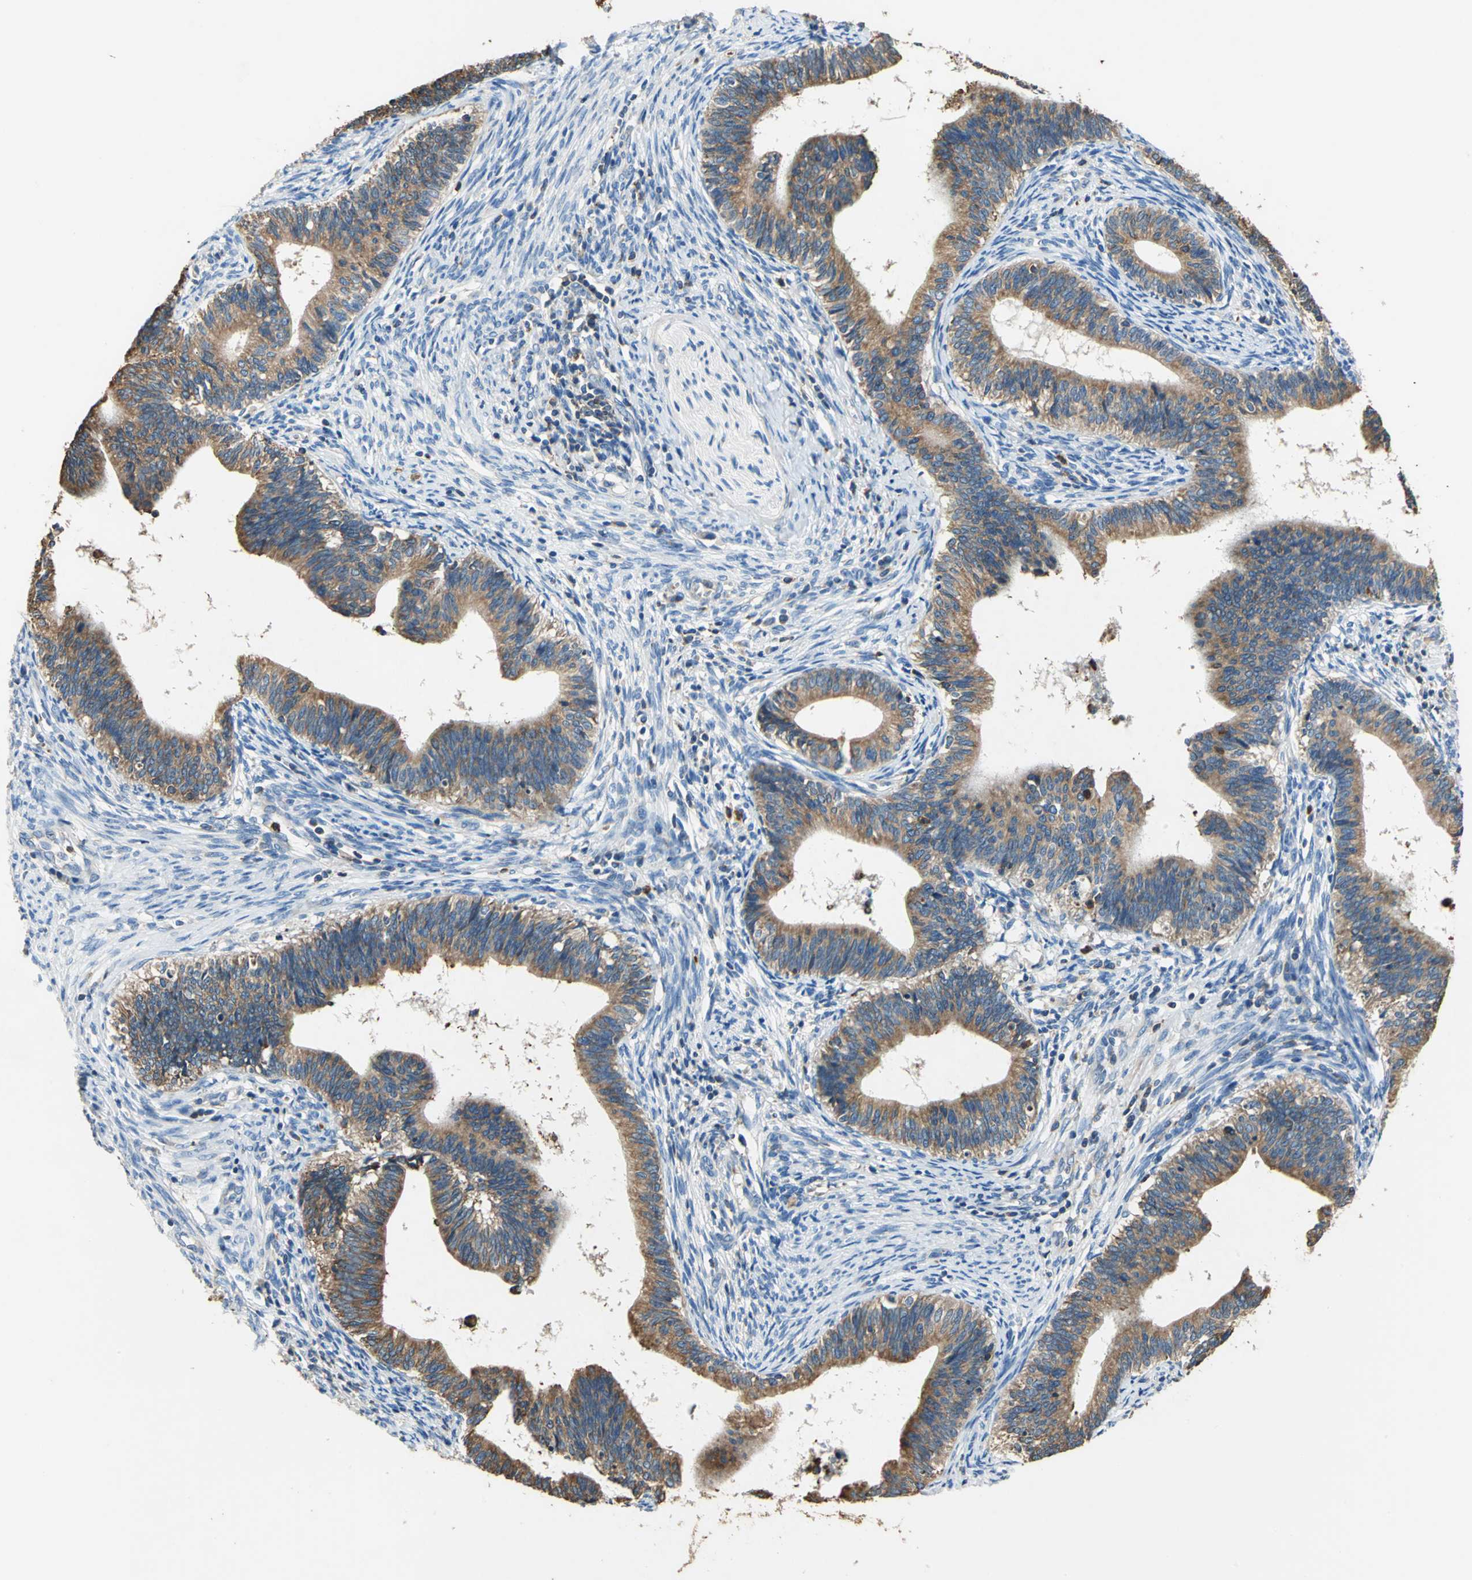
{"staining": {"intensity": "strong", "quantity": ">75%", "location": "cytoplasmic/membranous"}, "tissue": "cervical cancer", "cell_type": "Tumor cells", "image_type": "cancer", "snomed": [{"axis": "morphology", "description": "Adenocarcinoma, NOS"}, {"axis": "topography", "description": "Cervix"}], "caption": "Strong cytoplasmic/membranous expression is present in about >75% of tumor cells in cervical adenocarcinoma. (DAB (3,3'-diaminobenzidine) IHC, brown staining for protein, blue staining for nuclei).", "gene": "SEPTIN6", "patient": {"sex": "female", "age": 44}}